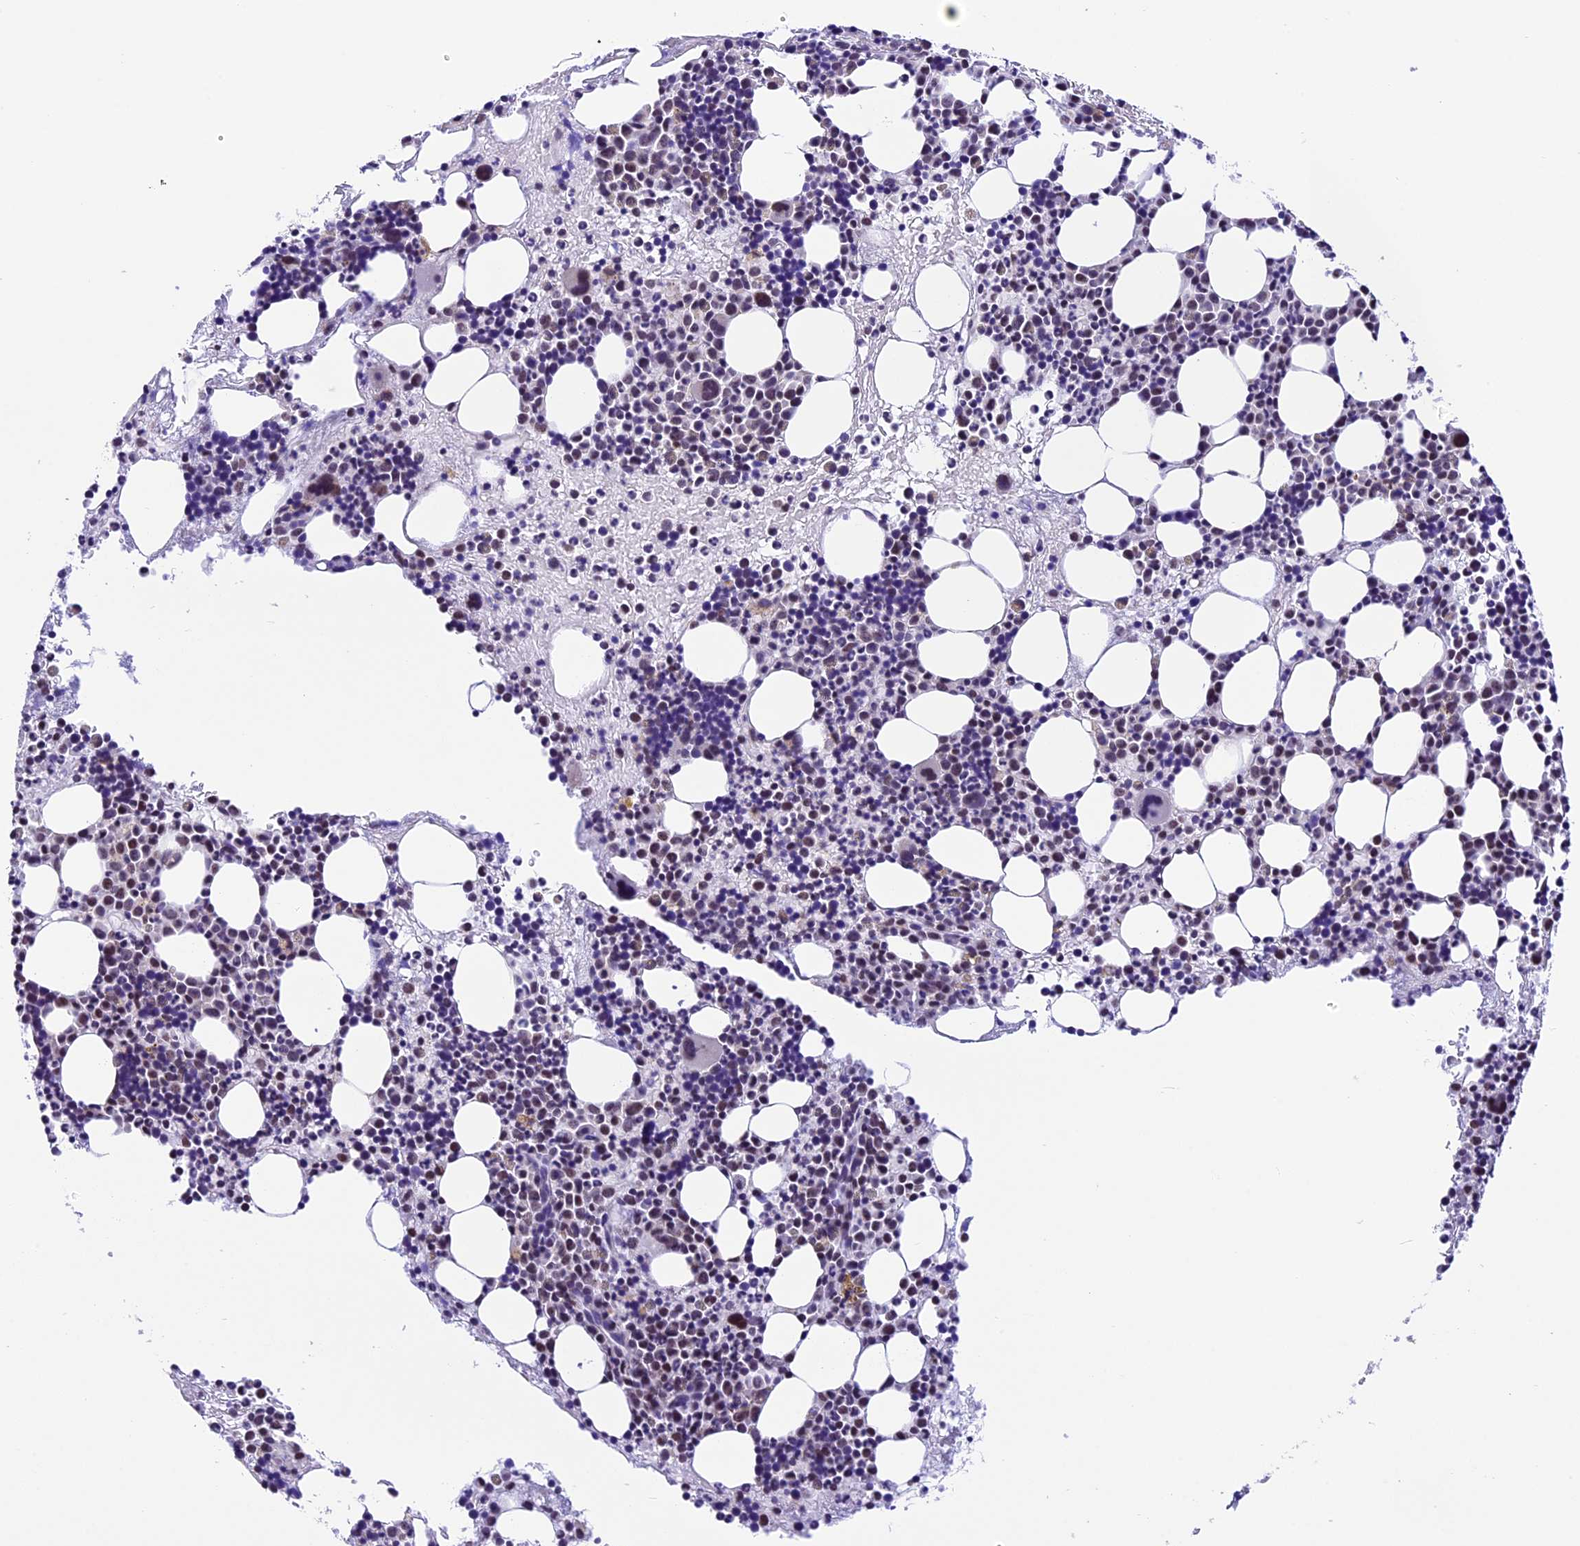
{"staining": {"intensity": "moderate", "quantity": "25%-75%", "location": "nuclear"}, "tissue": "bone marrow", "cell_type": "Hematopoietic cells", "image_type": "normal", "snomed": [{"axis": "morphology", "description": "Normal tissue, NOS"}, {"axis": "topography", "description": "Bone marrow"}], "caption": "Human bone marrow stained with a protein marker shows moderate staining in hematopoietic cells.", "gene": "CARS2", "patient": {"sex": "male", "age": 51}}